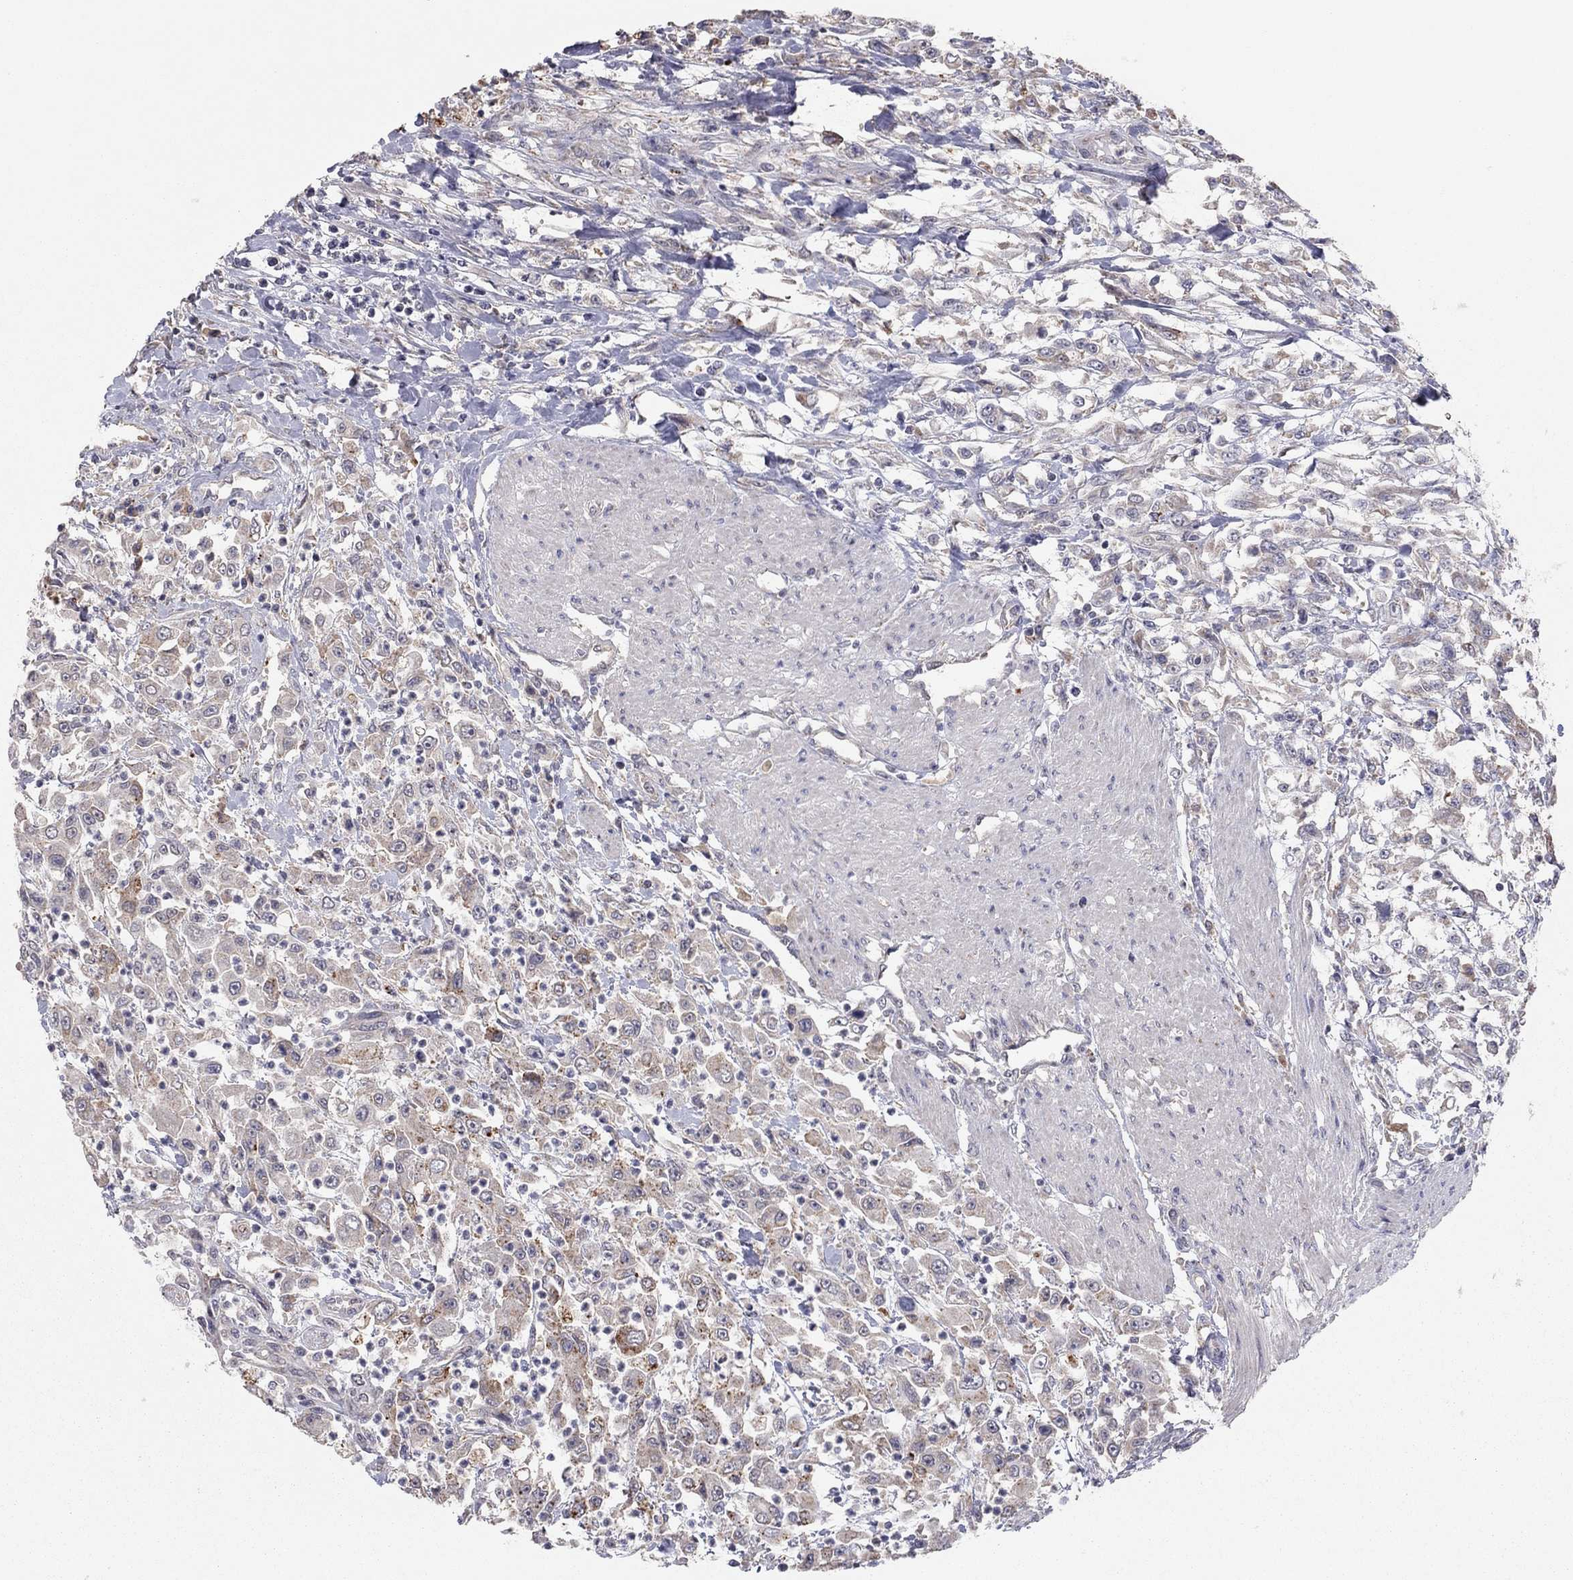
{"staining": {"intensity": "moderate", "quantity": "25%-75%", "location": "cytoplasmic/membranous"}, "tissue": "urothelial cancer", "cell_type": "Tumor cells", "image_type": "cancer", "snomed": [{"axis": "morphology", "description": "Urothelial carcinoma, High grade"}, {"axis": "topography", "description": "Urinary bladder"}], "caption": "Protein staining of urothelial cancer tissue displays moderate cytoplasmic/membranous staining in approximately 25%-75% of tumor cells.", "gene": "CRACDL", "patient": {"sex": "male", "age": 46}}